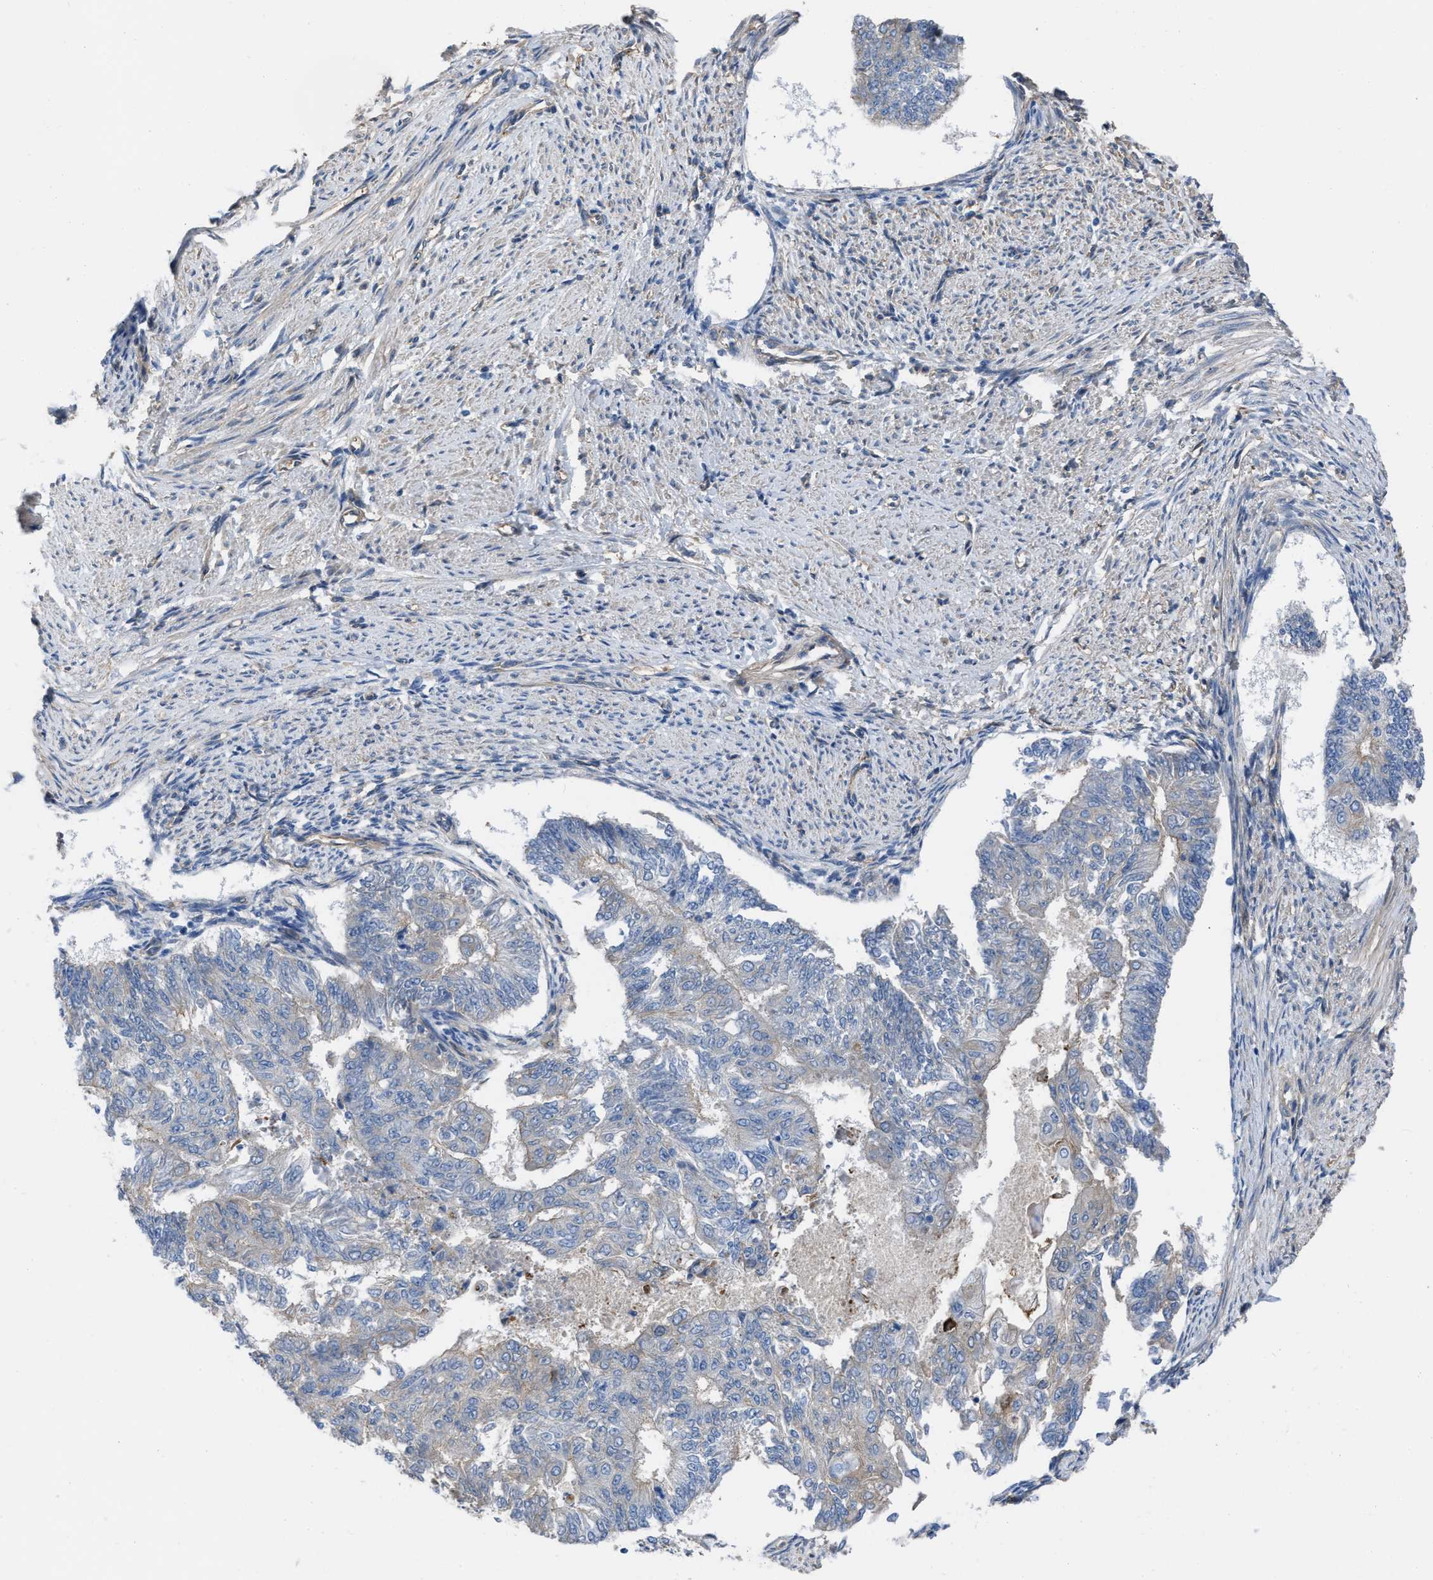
{"staining": {"intensity": "negative", "quantity": "none", "location": "none"}, "tissue": "endometrial cancer", "cell_type": "Tumor cells", "image_type": "cancer", "snomed": [{"axis": "morphology", "description": "Adenocarcinoma, NOS"}, {"axis": "topography", "description": "Endometrium"}], "caption": "Tumor cells are negative for protein expression in human endometrial adenocarcinoma.", "gene": "TRIOBP", "patient": {"sex": "female", "age": 32}}